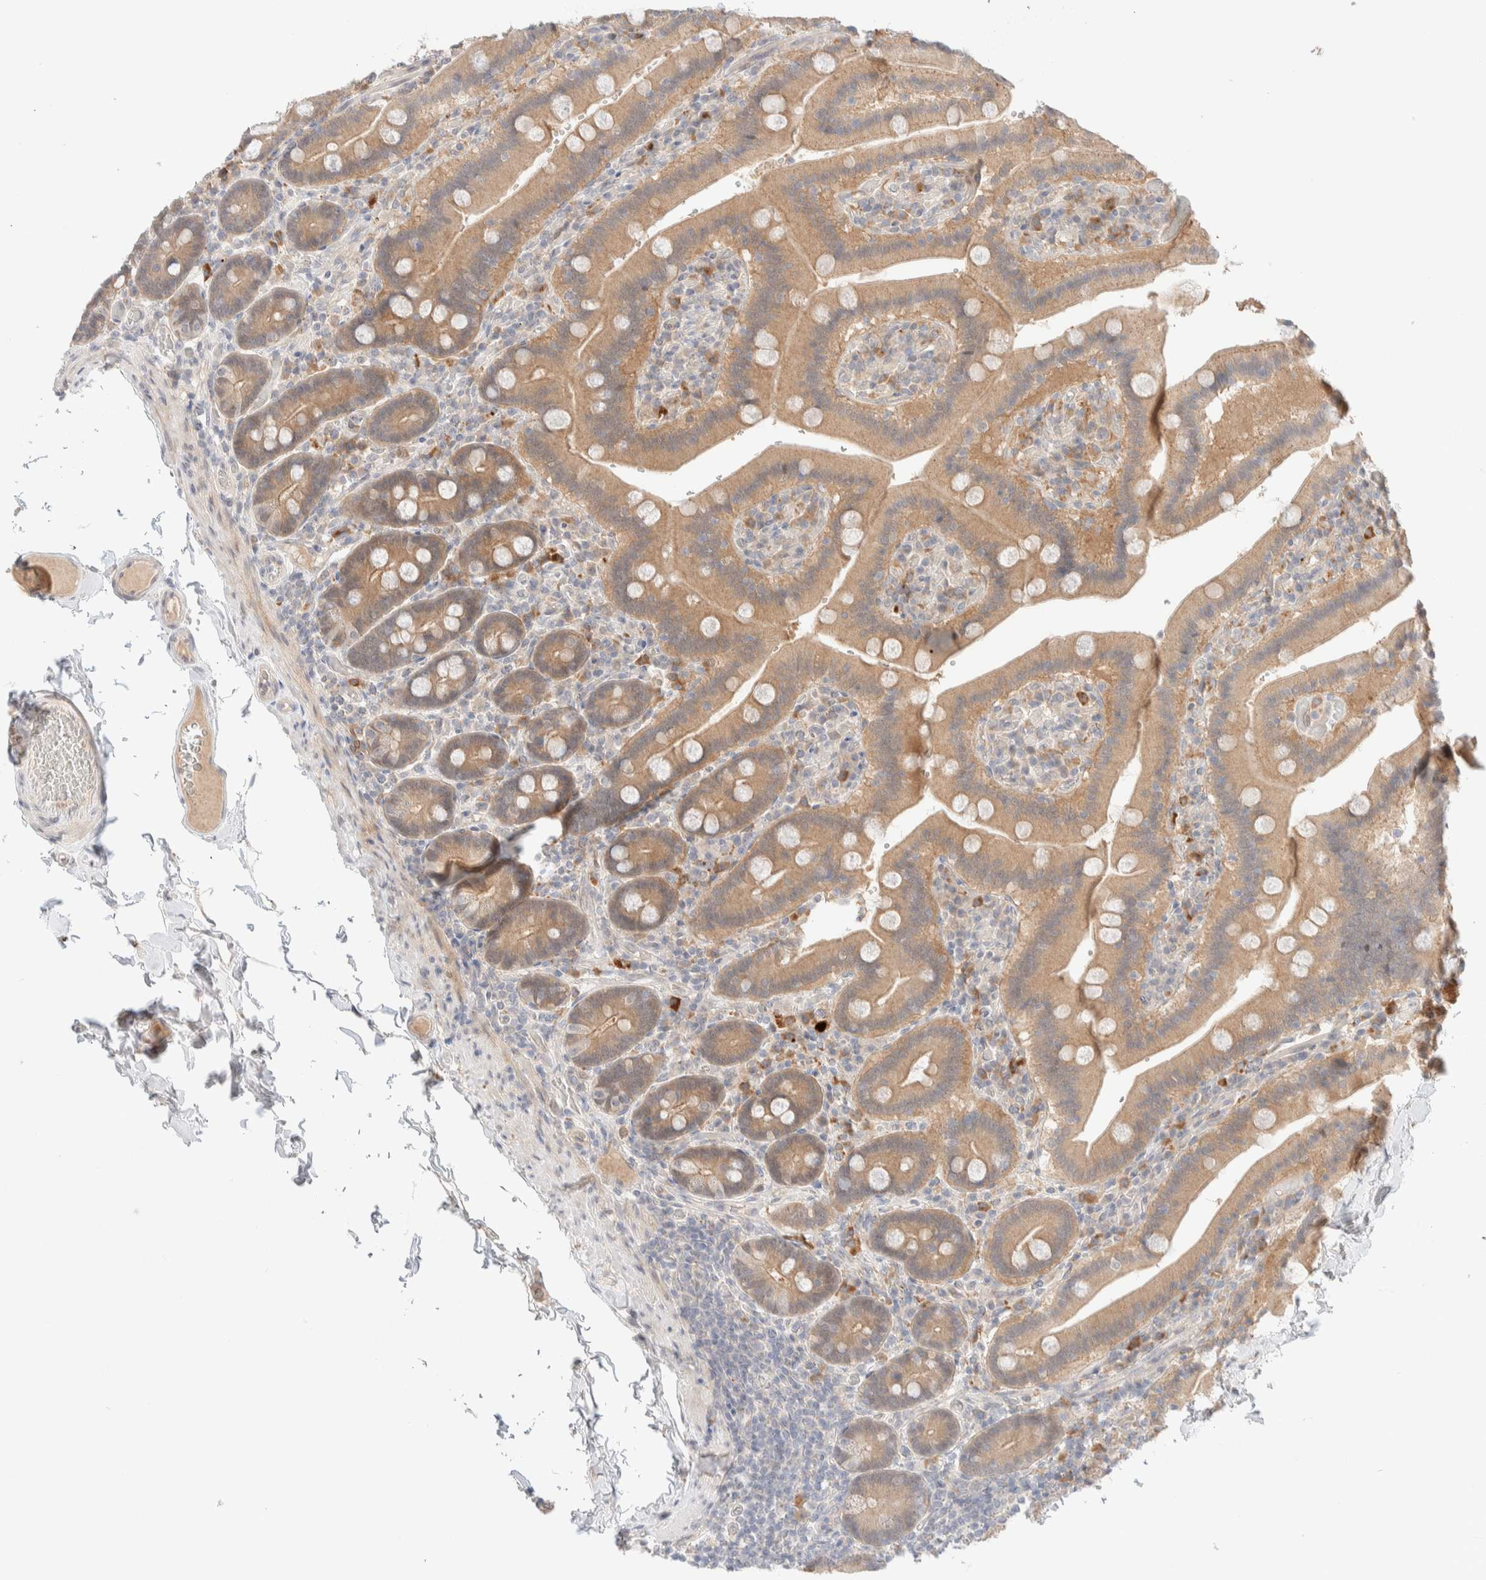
{"staining": {"intensity": "moderate", "quantity": ">75%", "location": "cytoplasmic/membranous"}, "tissue": "duodenum", "cell_type": "Glandular cells", "image_type": "normal", "snomed": [{"axis": "morphology", "description": "Normal tissue, NOS"}, {"axis": "topography", "description": "Duodenum"}], "caption": "Immunohistochemistry (IHC) staining of normal duodenum, which displays medium levels of moderate cytoplasmic/membranous positivity in approximately >75% of glandular cells indicating moderate cytoplasmic/membranous protein positivity. The staining was performed using DAB (3,3'-diaminobenzidine) (brown) for protein detection and nuclei were counterstained in hematoxylin (blue).", "gene": "CHKA", "patient": {"sex": "female", "age": 62}}